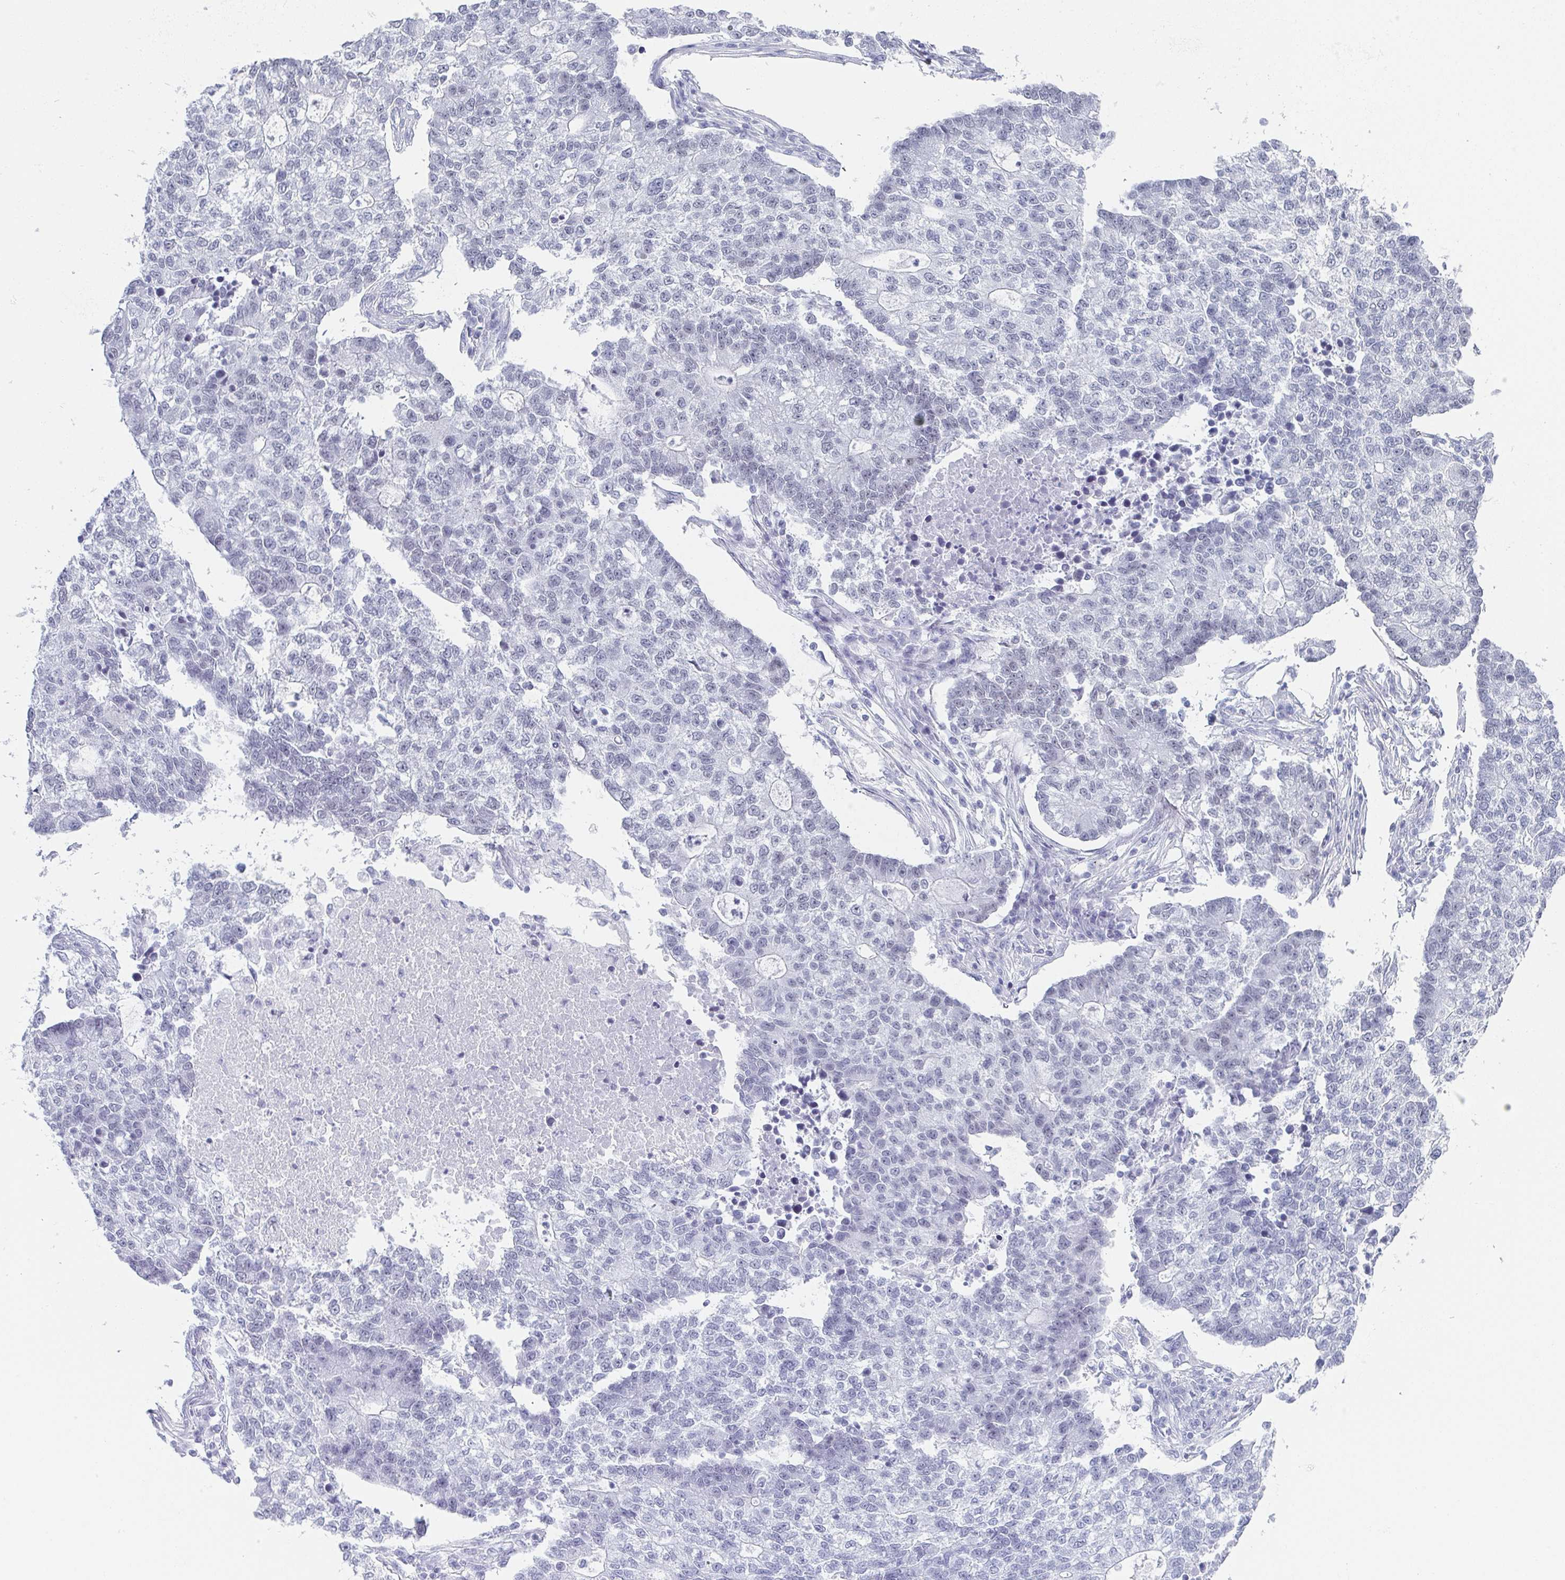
{"staining": {"intensity": "negative", "quantity": "none", "location": "none"}, "tissue": "lung cancer", "cell_type": "Tumor cells", "image_type": "cancer", "snomed": [{"axis": "morphology", "description": "Adenocarcinoma, NOS"}, {"axis": "topography", "description": "Lung"}], "caption": "Immunohistochemistry (IHC) photomicrograph of human lung cancer stained for a protein (brown), which exhibits no staining in tumor cells. Brightfield microscopy of immunohistochemistry stained with DAB (3,3'-diaminobenzidine) (brown) and hematoxylin (blue), captured at high magnification.", "gene": "PYCR3", "patient": {"sex": "male", "age": 57}}